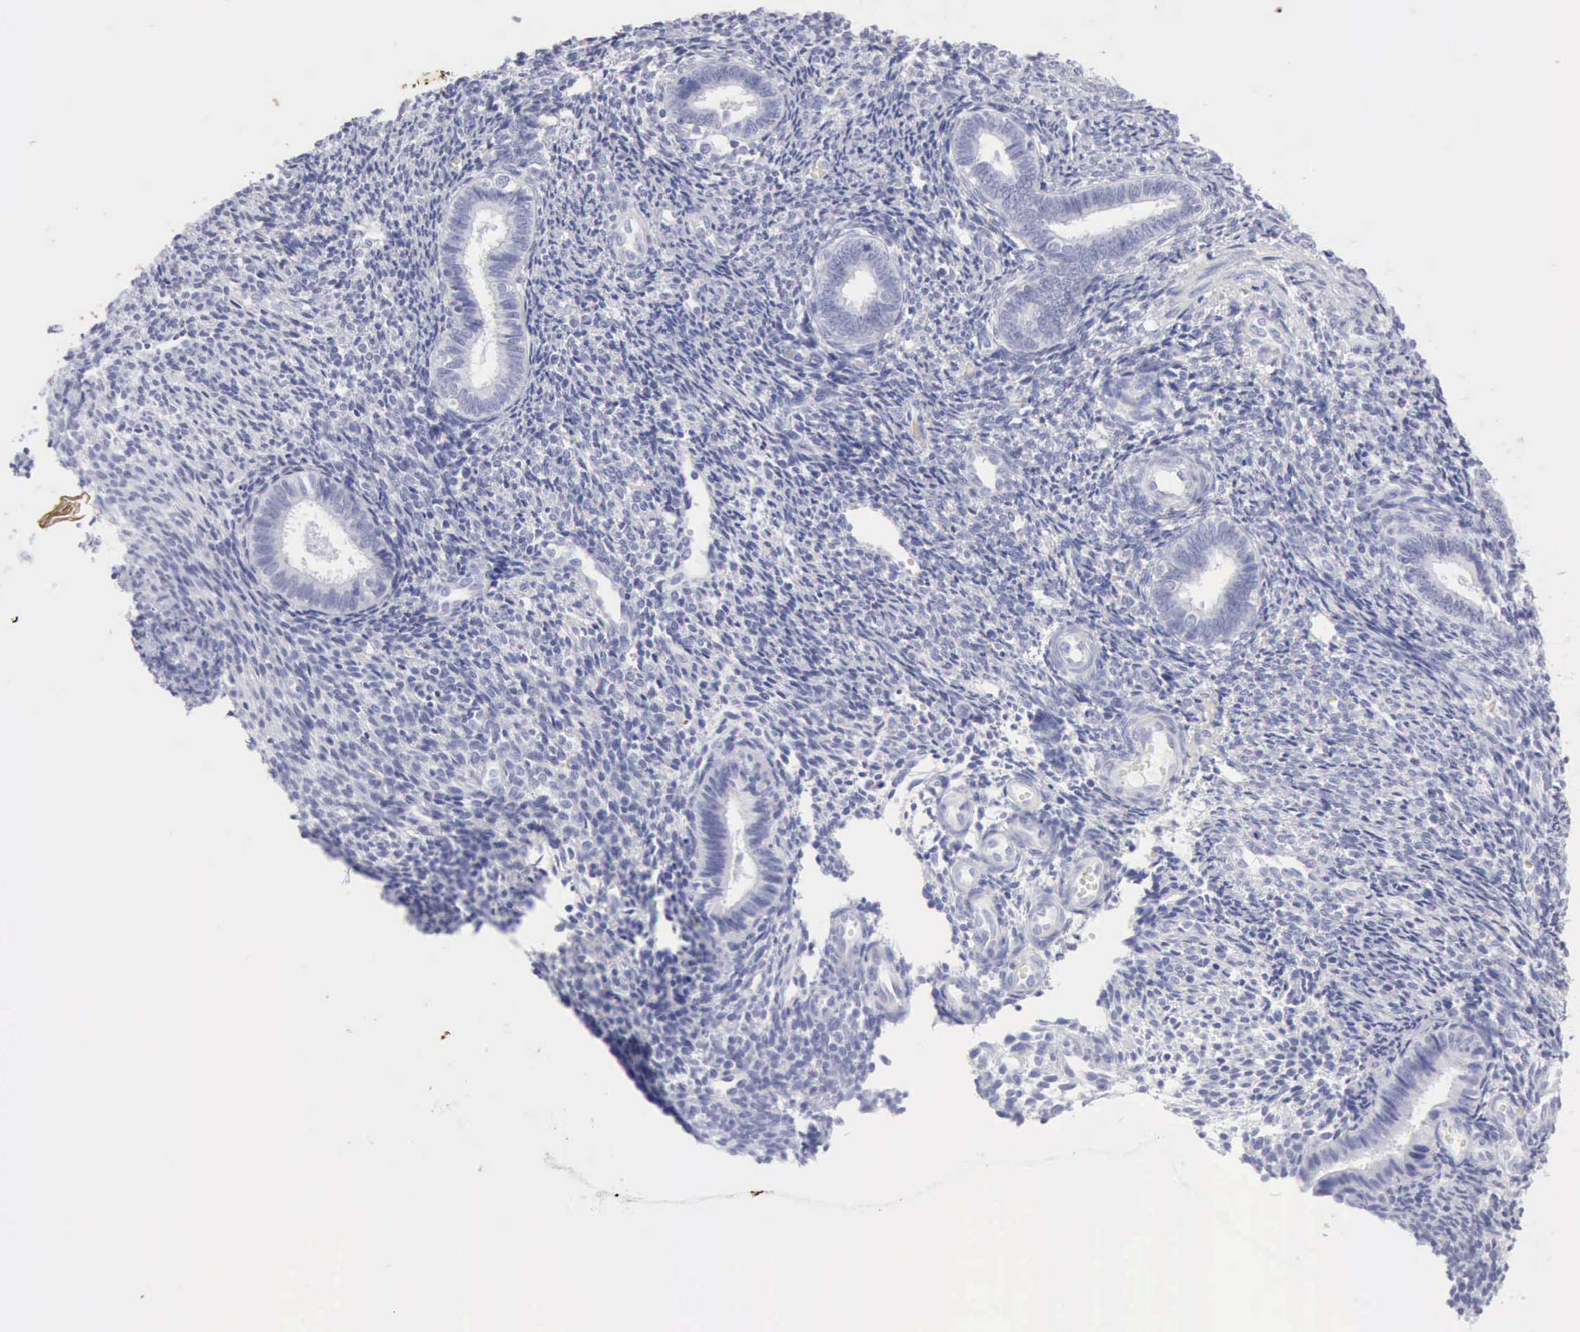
{"staining": {"intensity": "negative", "quantity": "none", "location": "none"}, "tissue": "endometrium", "cell_type": "Cells in endometrial stroma", "image_type": "normal", "snomed": [{"axis": "morphology", "description": "Normal tissue, NOS"}, {"axis": "topography", "description": "Endometrium"}], "caption": "DAB (3,3'-diaminobenzidine) immunohistochemical staining of unremarkable human endometrium displays no significant staining in cells in endometrial stroma.", "gene": "KRT10", "patient": {"sex": "female", "age": 27}}